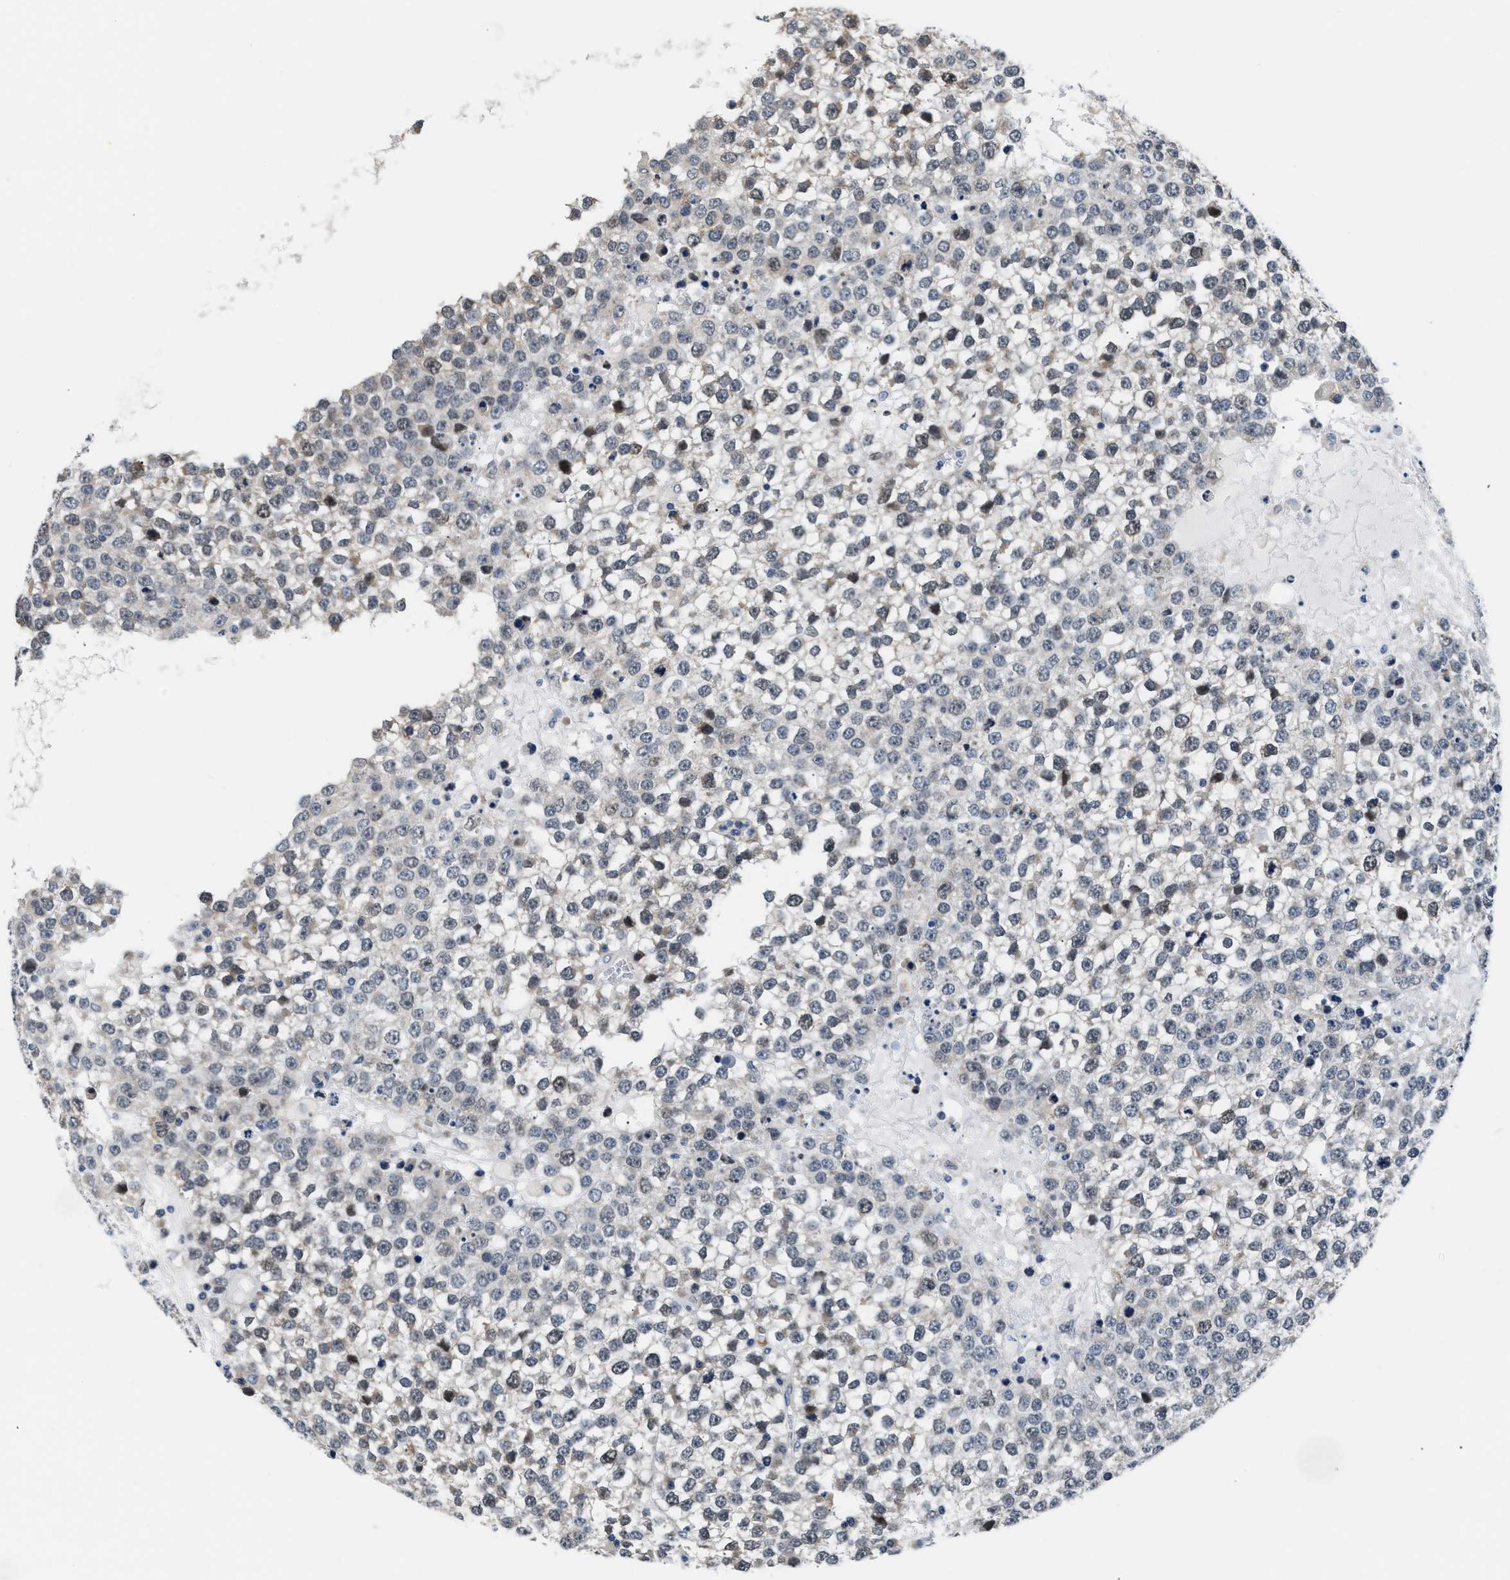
{"staining": {"intensity": "weak", "quantity": "<25%", "location": "cytoplasmic/membranous"}, "tissue": "testis cancer", "cell_type": "Tumor cells", "image_type": "cancer", "snomed": [{"axis": "morphology", "description": "Seminoma, NOS"}, {"axis": "topography", "description": "Testis"}], "caption": "The IHC histopathology image has no significant positivity in tumor cells of testis cancer tissue.", "gene": "CLGN", "patient": {"sex": "male", "age": 65}}